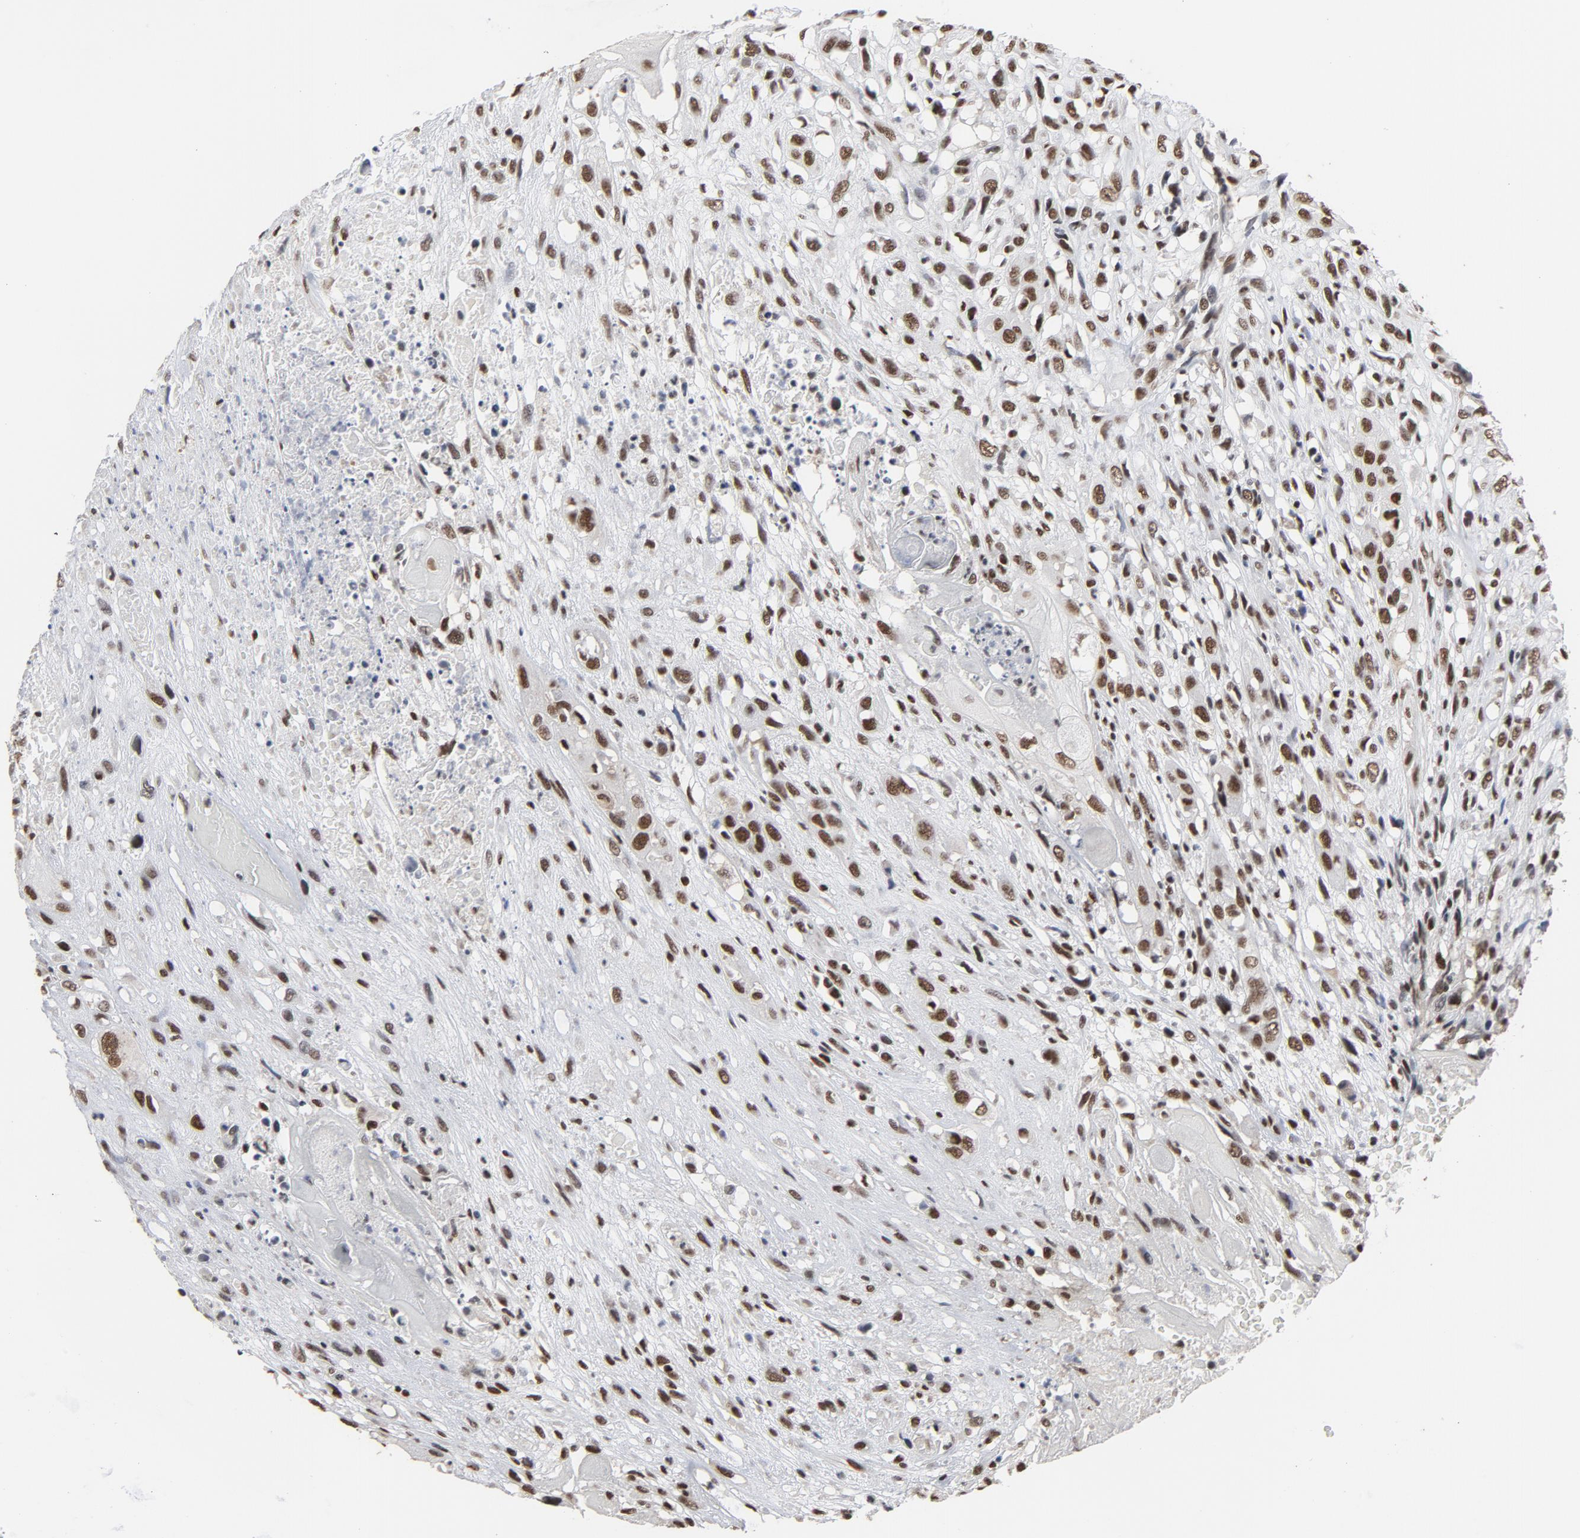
{"staining": {"intensity": "strong", "quantity": ">75%", "location": "nuclear"}, "tissue": "head and neck cancer", "cell_type": "Tumor cells", "image_type": "cancer", "snomed": [{"axis": "morphology", "description": "Necrosis, NOS"}, {"axis": "morphology", "description": "Neoplasm, malignant, NOS"}, {"axis": "topography", "description": "Salivary gland"}, {"axis": "topography", "description": "Head-Neck"}], "caption": "An image of human neoplasm (malignant) (head and neck) stained for a protein reveals strong nuclear brown staining in tumor cells.", "gene": "MRE11", "patient": {"sex": "male", "age": 43}}